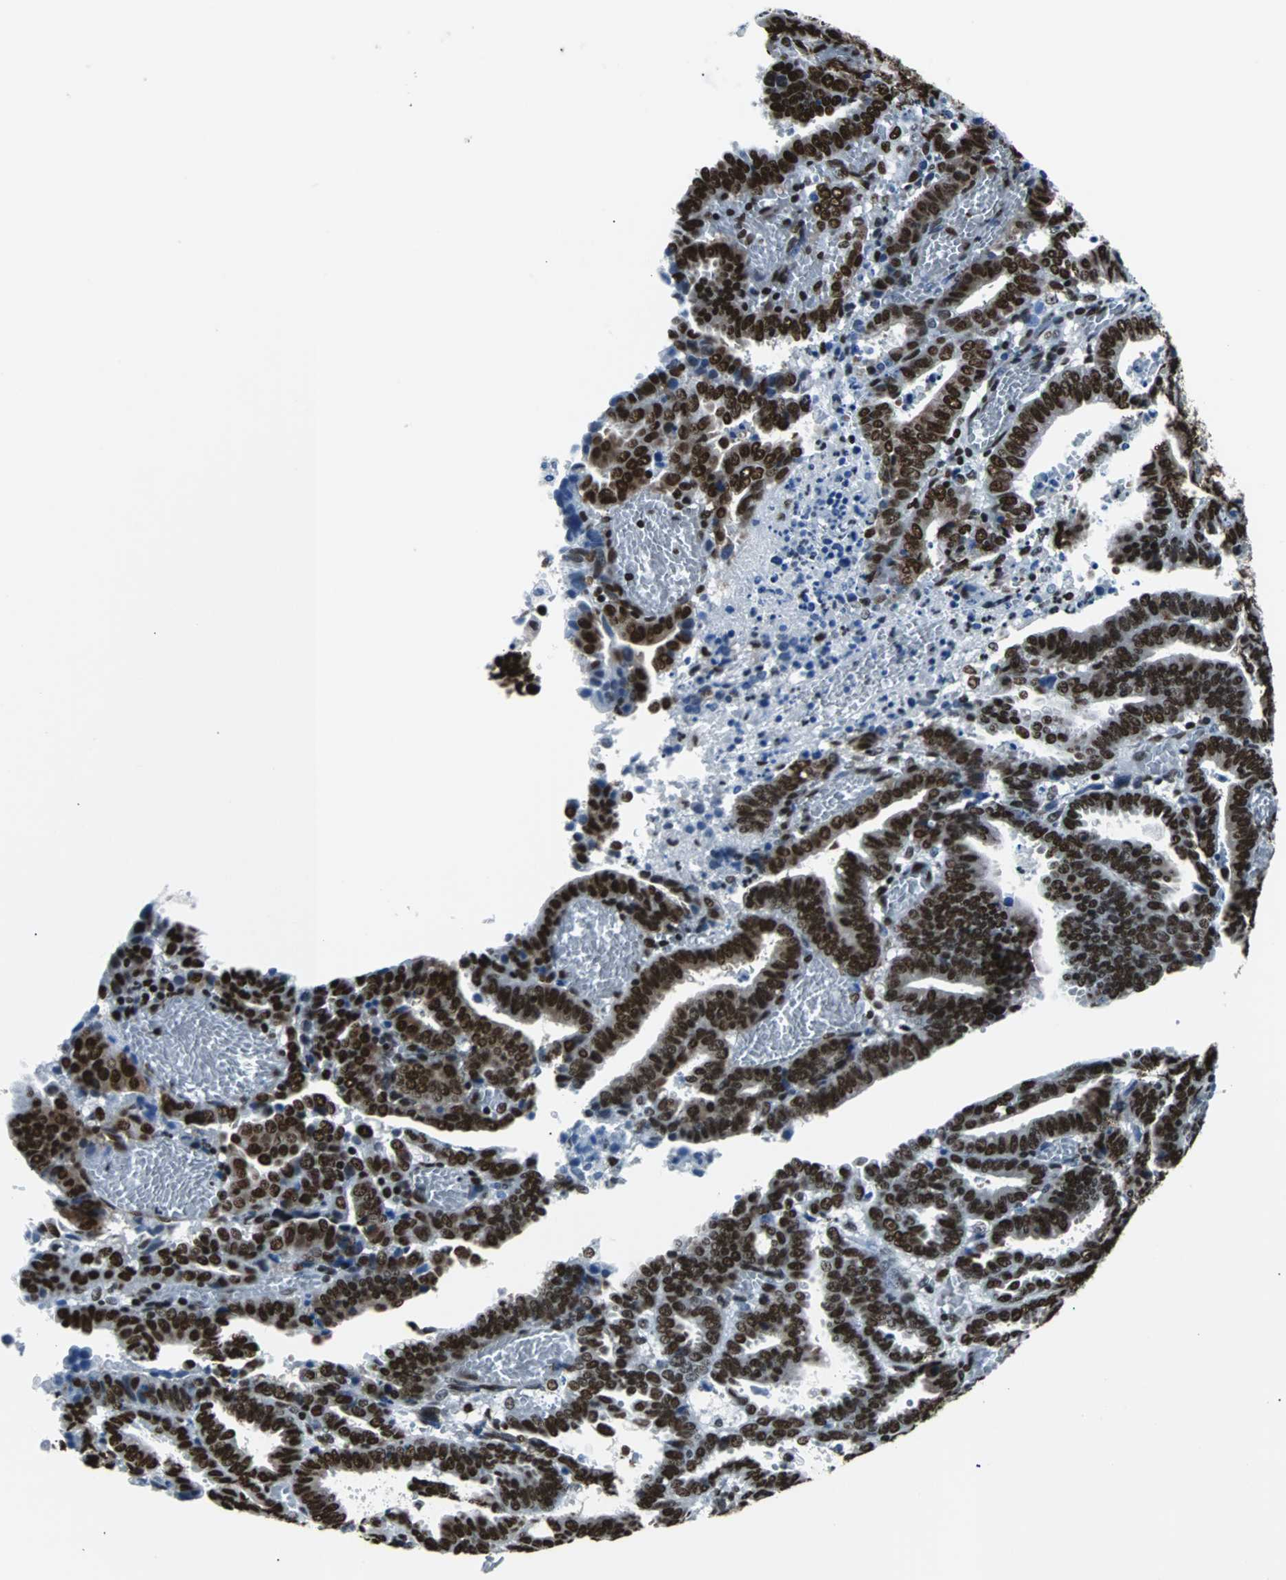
{"staining": {"intensity": "strong", "quantity": ">75%", "location": "nuclear"}, "tissue": "endometrial cancer", "cell_type": "Tumor cells", "image_type": "cancer", "snomed": [{"axis": "morphology", "description": "Adenocarcinoma, NOS"}, {"axis": "topography", "description": "Uterus"}], "caption": "A high amount of strong nuclear expression is appreciated in about >75% of tumor cells in endometrial cancer (adenocarcinoma) tissue. Nuclei are stained in blue.", "gene": "FUBP1", "patient": {"sex": "female", "age": 83}}